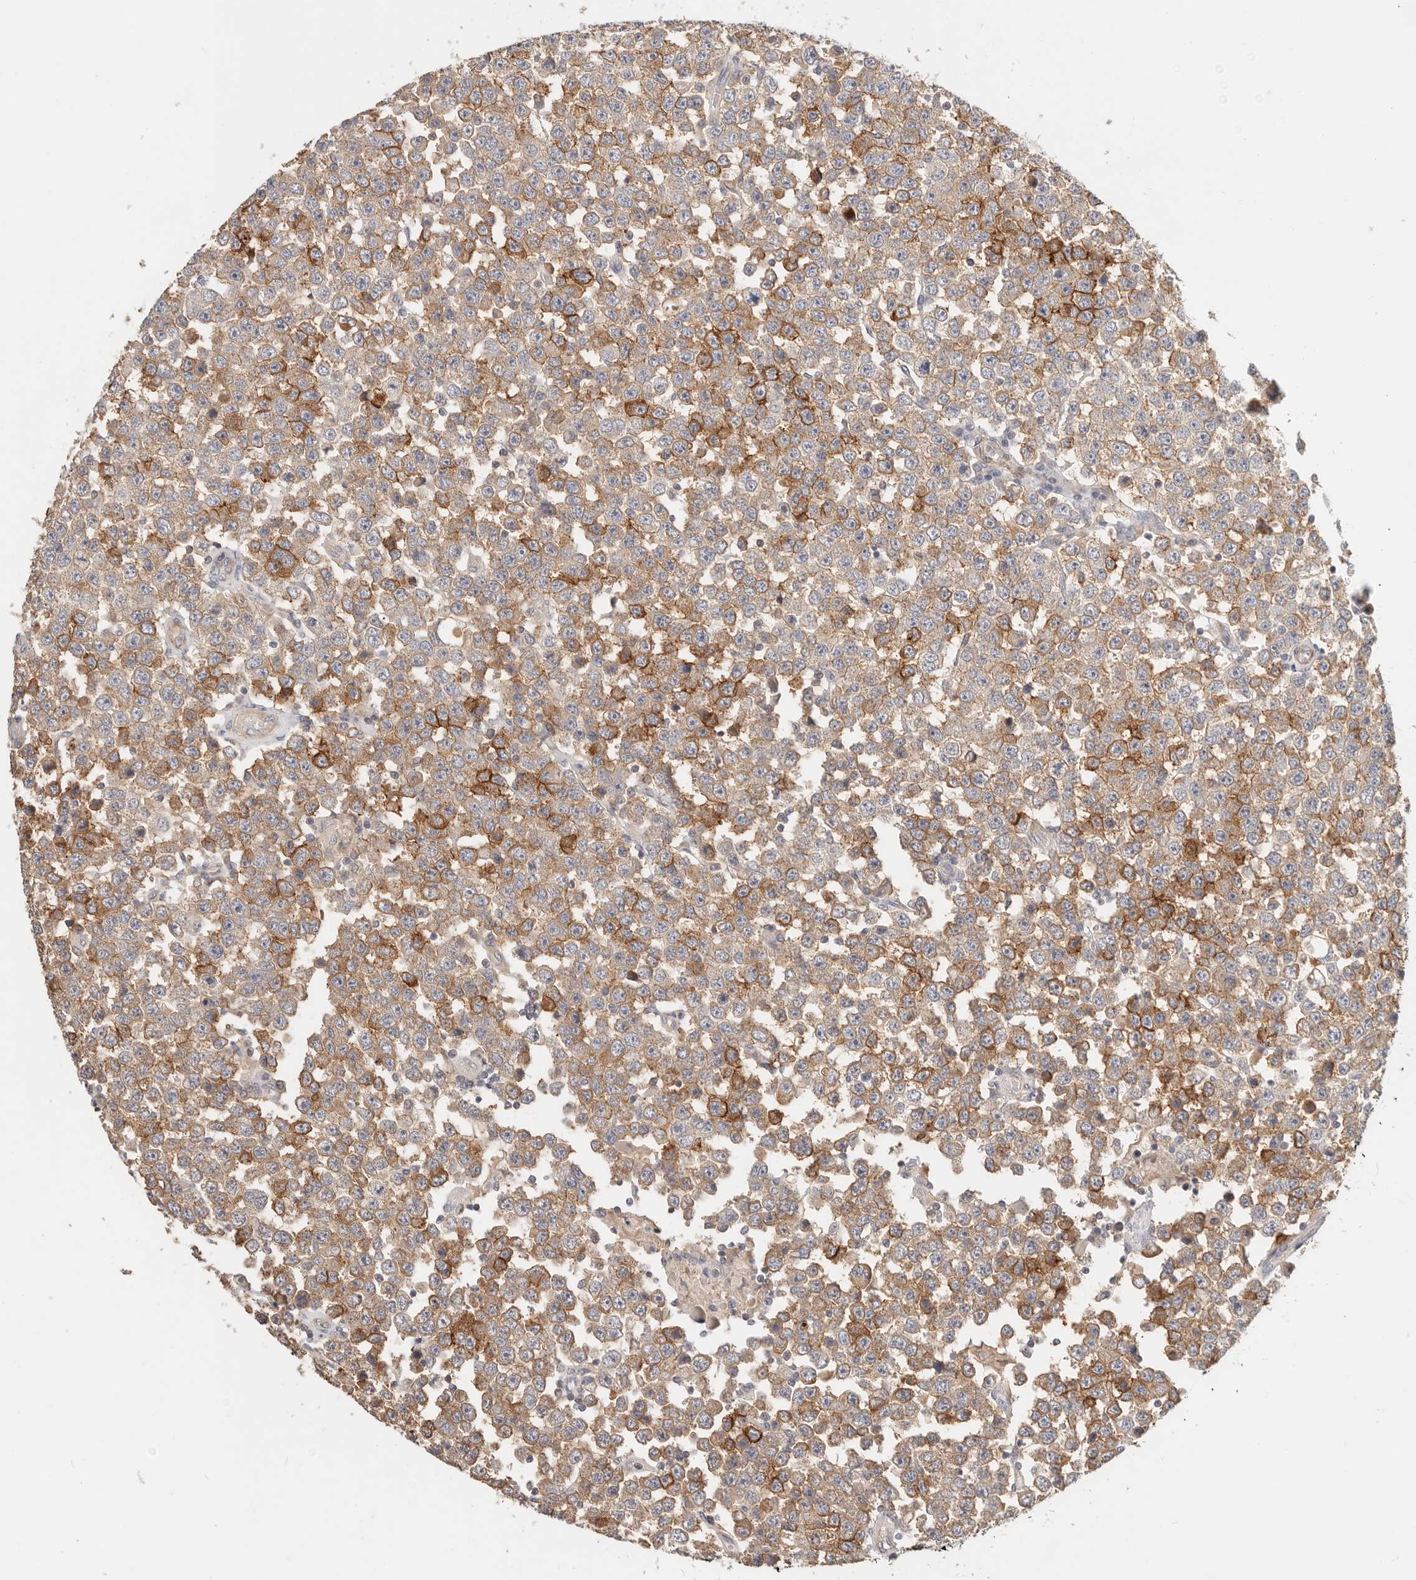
{"staining": {"intensity": "moderate", "quantity": ">75%", "location": "cytoplasmic/membranous"}, "tissue": "testis cancer", "cell_type": "Tumor cells", "image_type": "cancer", "snomed": [{"axis": "morphology", "description": "Seminoma, NOS"}, {"axis": "topography", "description": "Testis"}], "caption": "Testis cancer (seminoma) tissue reveals moderate cytoplasmic/membranous staining in about >75% of tumor cells, visualized by immunohistochemistry.", "gene": "ZRANB1", "patient": {"sex": "male", "age": 28}}